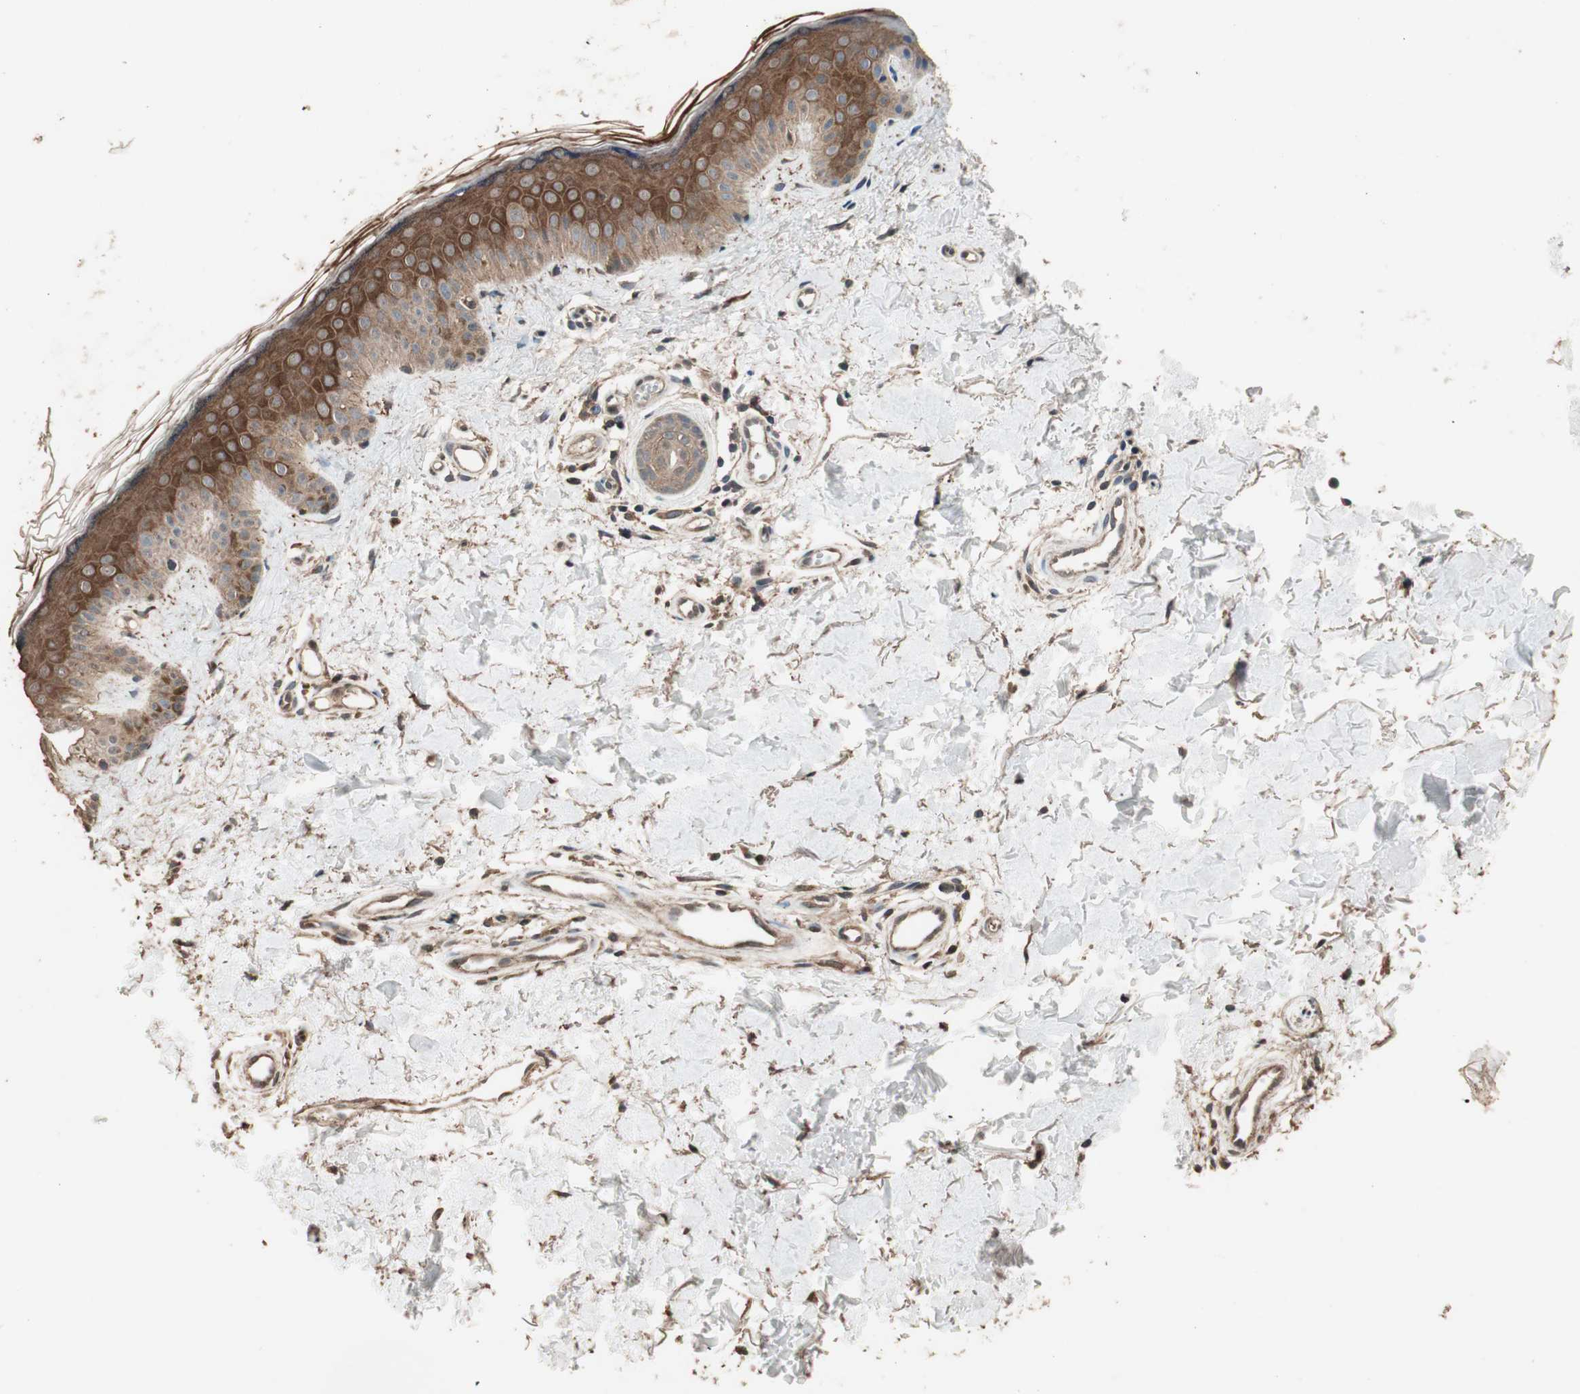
{"staining": {"intensity": "moderate", "quantity": ">75%", "location": "cytoplasmic/membranous,nuclear"}, "tissue": "skin", "cell_type": "Fibroblasts", "image_type": "normal", "snomed": [{"axis": "morphology", "description": "Normal tissue, NOS"}, {"axis": "topography", "description": "Skin"}], "caption": "IHC image of normal skin: human skin stained using immunohistochemistry (IHC) demonstrates medium levels of moderate protein expression localized specifically in the cytoplasmic/membranous,nuclear of fibroblasts, appearing as a cytoplasmic/membranous,nuclear brown color.", "gene": "USP20", "patient": {"sex": "male", "age": 67}}